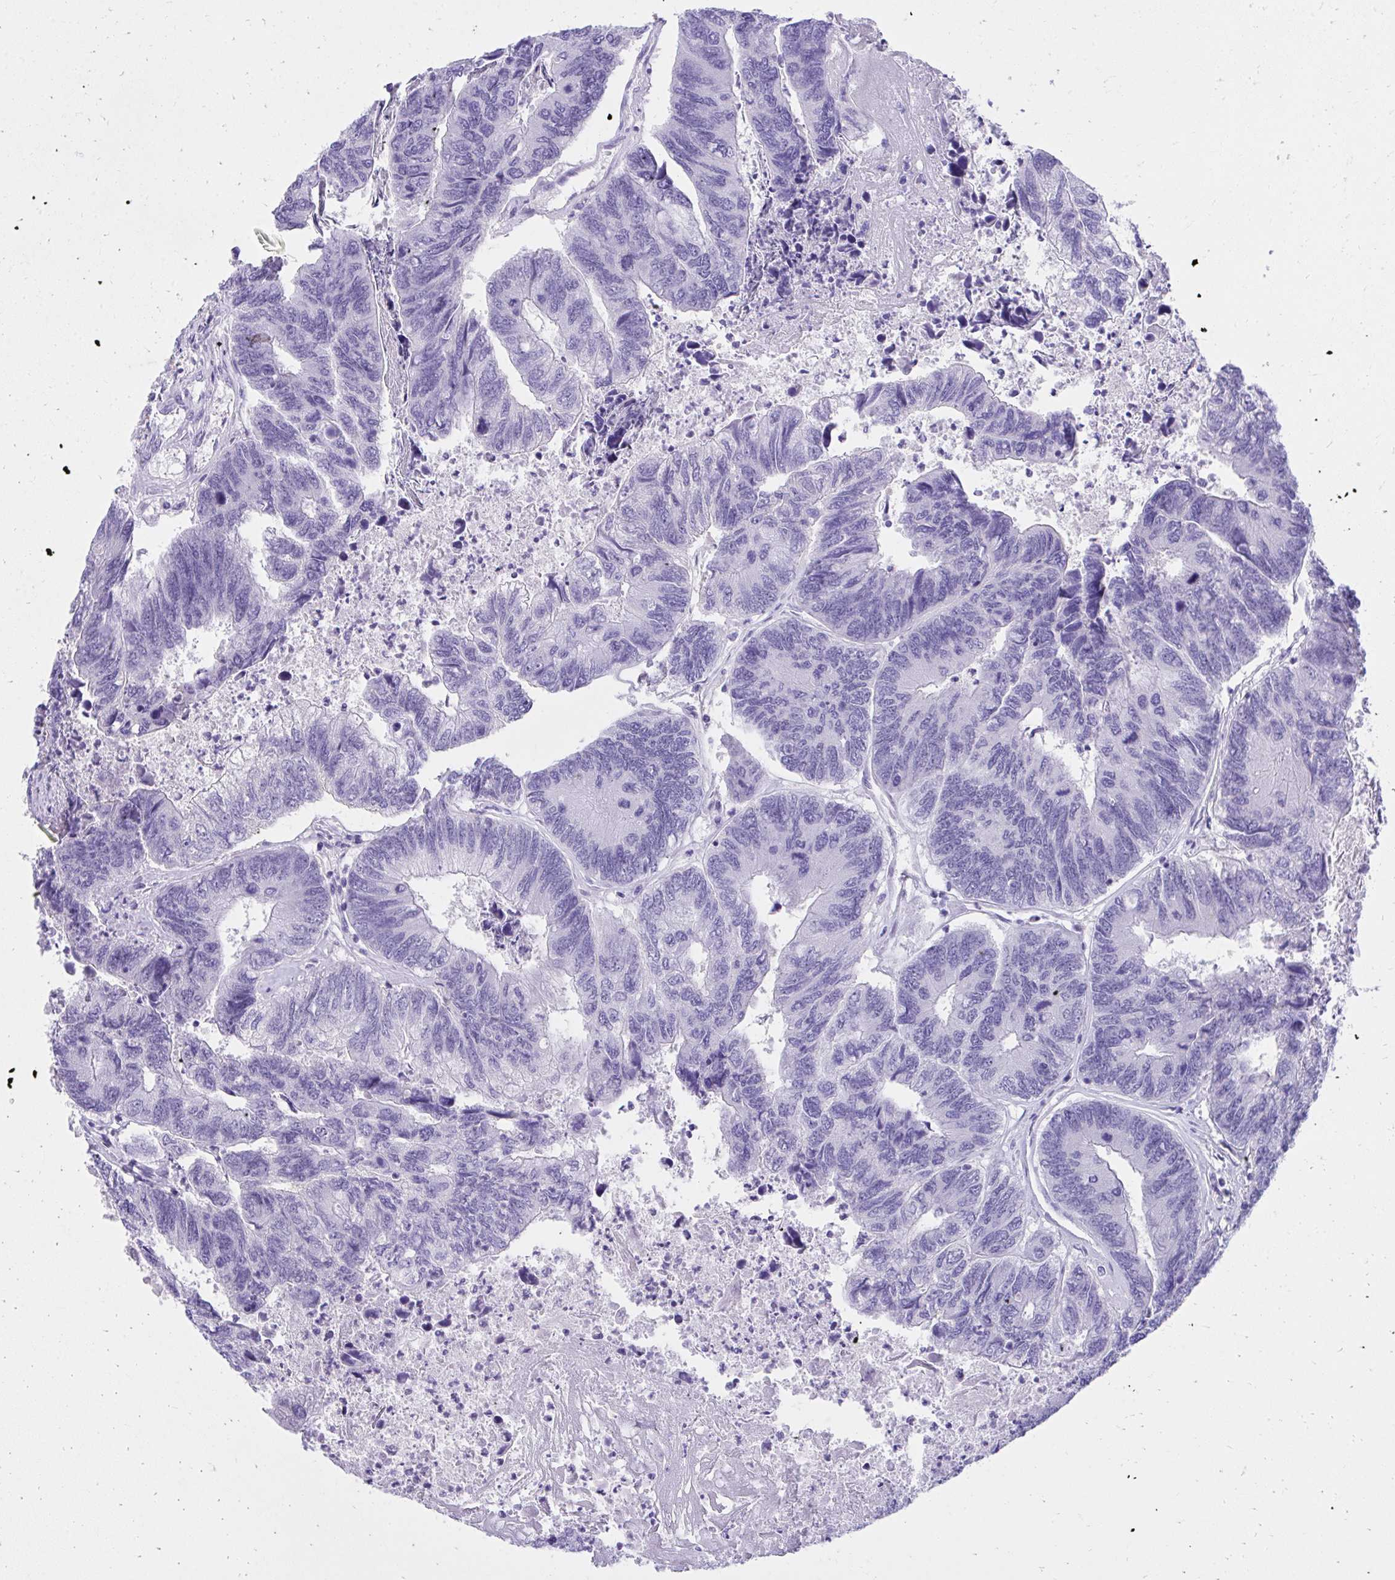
{"staining": {"intensity": "negative", "quantity": "none", "location": "none"}, "tissue": "colorectal cancer", "cell_type": "Tumor cells", "image_type": "cancer", "snomed": [{"axis": "morphology", "description": "Adenocarcinoma, NOS"}, {"axis": "topography", "description": "Colon"}], "caption": "There is no significant positivity in tumor cells of colorectal cancer.", "gene": "KLK1", "patient": {"sex": "female", "age": 67}}